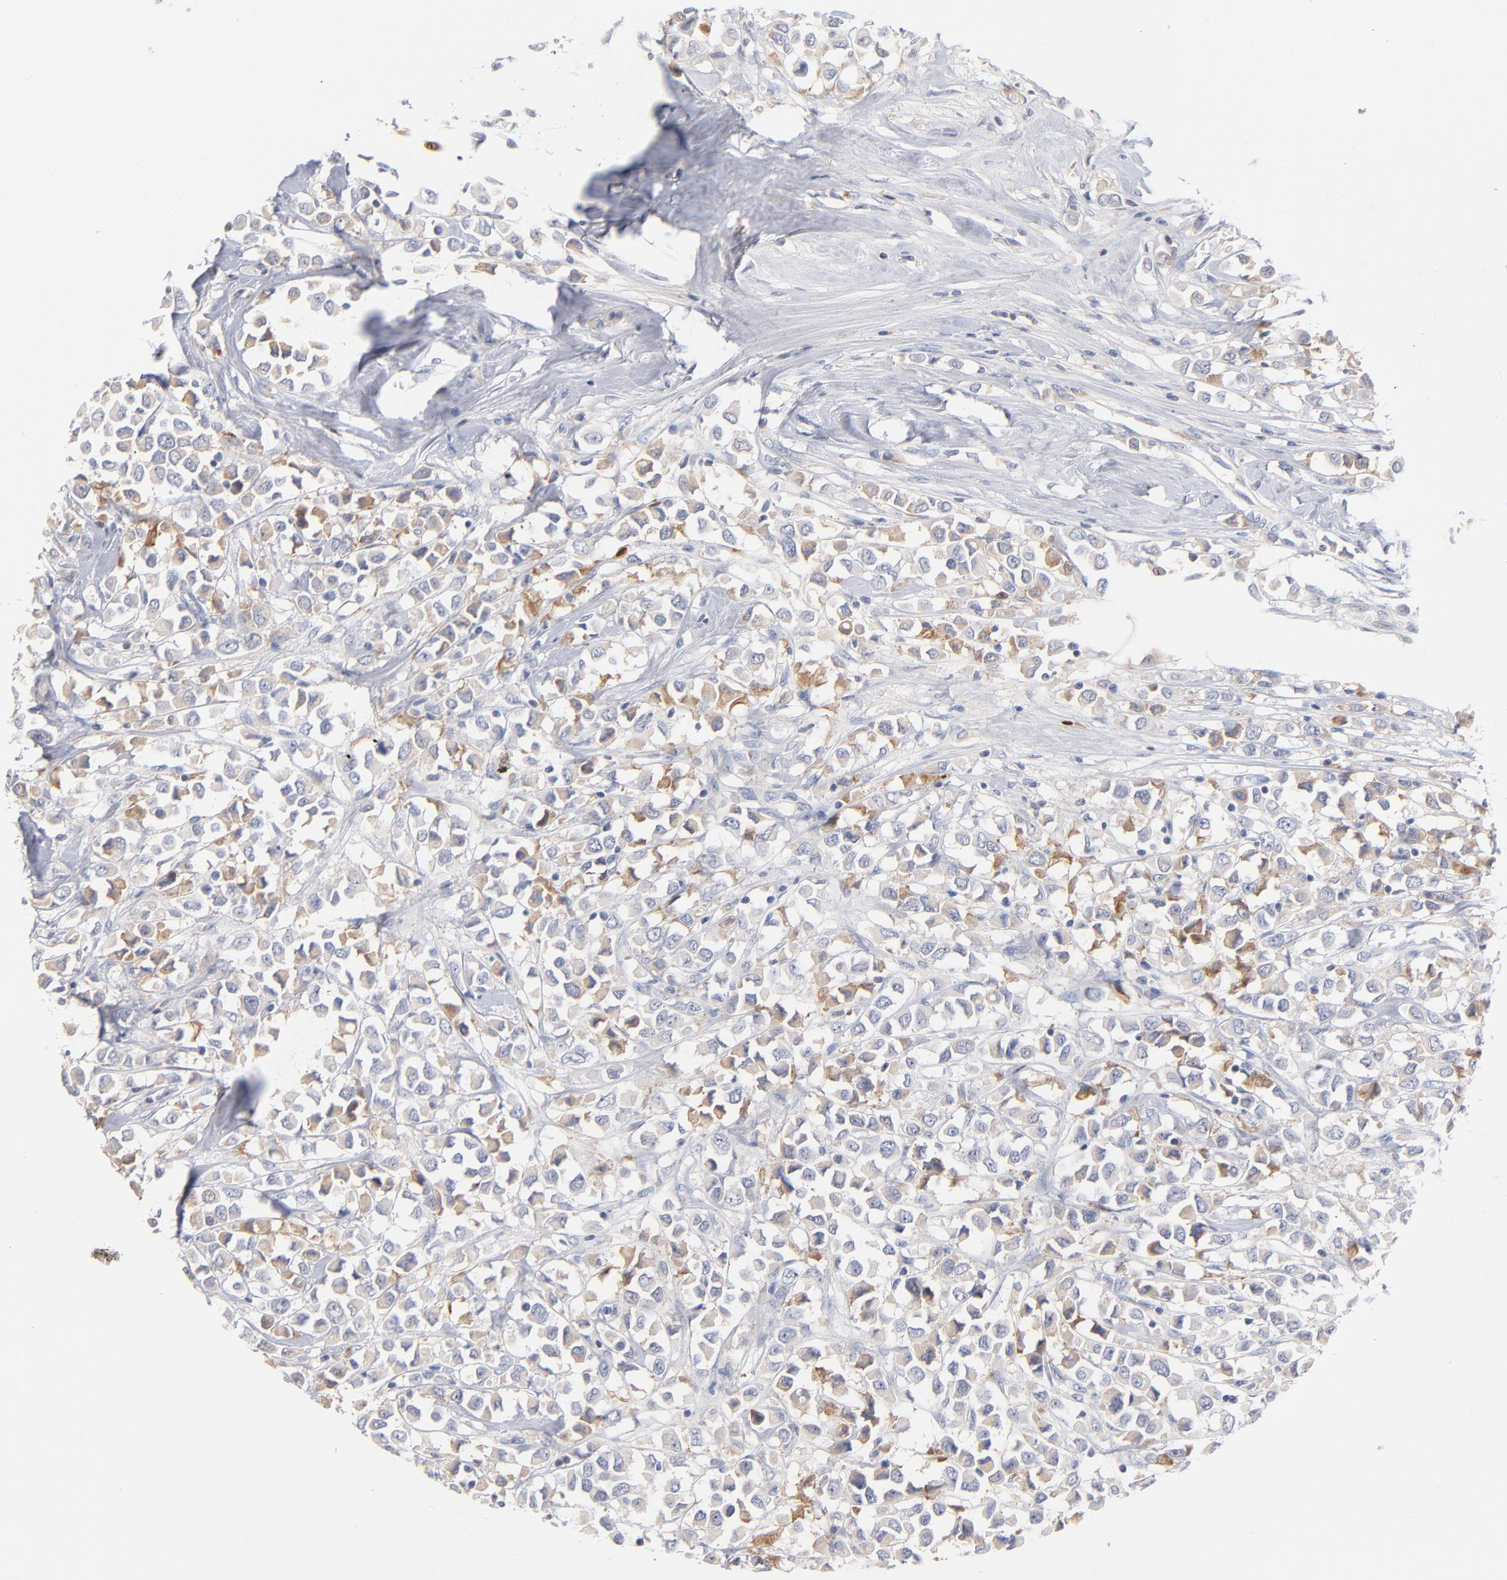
{"staining": {"intensity": "moderate", "quantity": "25%-75%", "location": "cytoplasmic/membranous"}, "tissue": "breast cancer", "cell_type": "Tumor cells", "image_type": "cancer", "snomed": [{"axis": "morphology", "description": "Duct carcinoma"}, {"axis": "topography", "description": "Breast"}], "caption": "There is medium levels of moderate cytoplasmic/membranous positivity in tumor cells of breast intraductal carcinoma, as demonstrated by immunohistochemical staining (brown color).", "gene": "F12", "patient": {"sex": "female", "age": 61}}